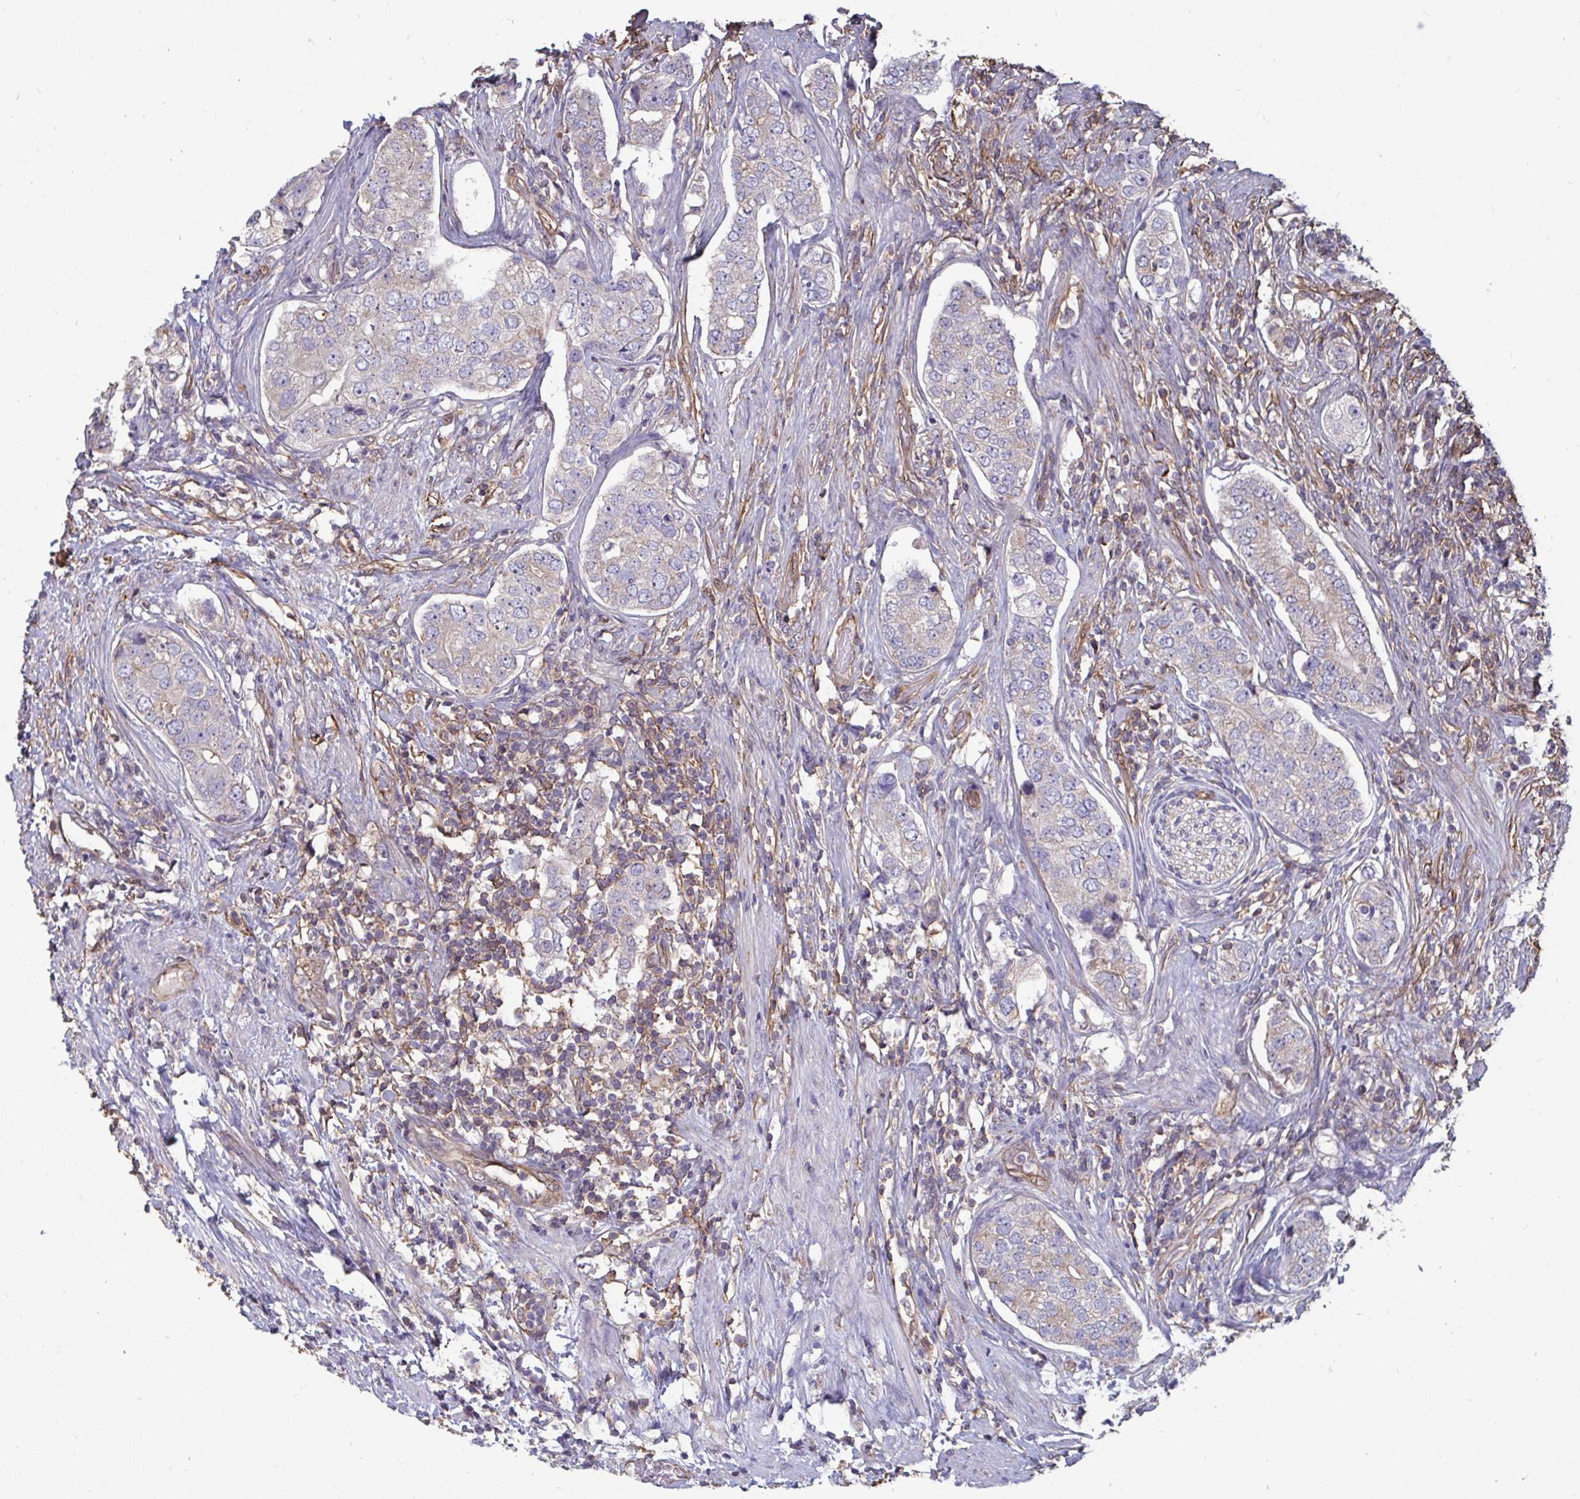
{"staining": {"intensity": "negative", "quantity": "none", "location": "none"}, "tissue": "prostate cancer", "cell_type": "Tumor cells", "image_type": "cancer", "snomed": [{"axis": "morphology", "description": "Adenocarcinoma, High grade"}, {"axis": "topography", "description": "Prostate"}], "caption": "High power microscopy photomicrograph of an IHC photomicrograph of prostate cancer, revealing no significant positivity in tumor cells.", "gene": "ISCU", "patient": {"sex": "male", "age": 60}}